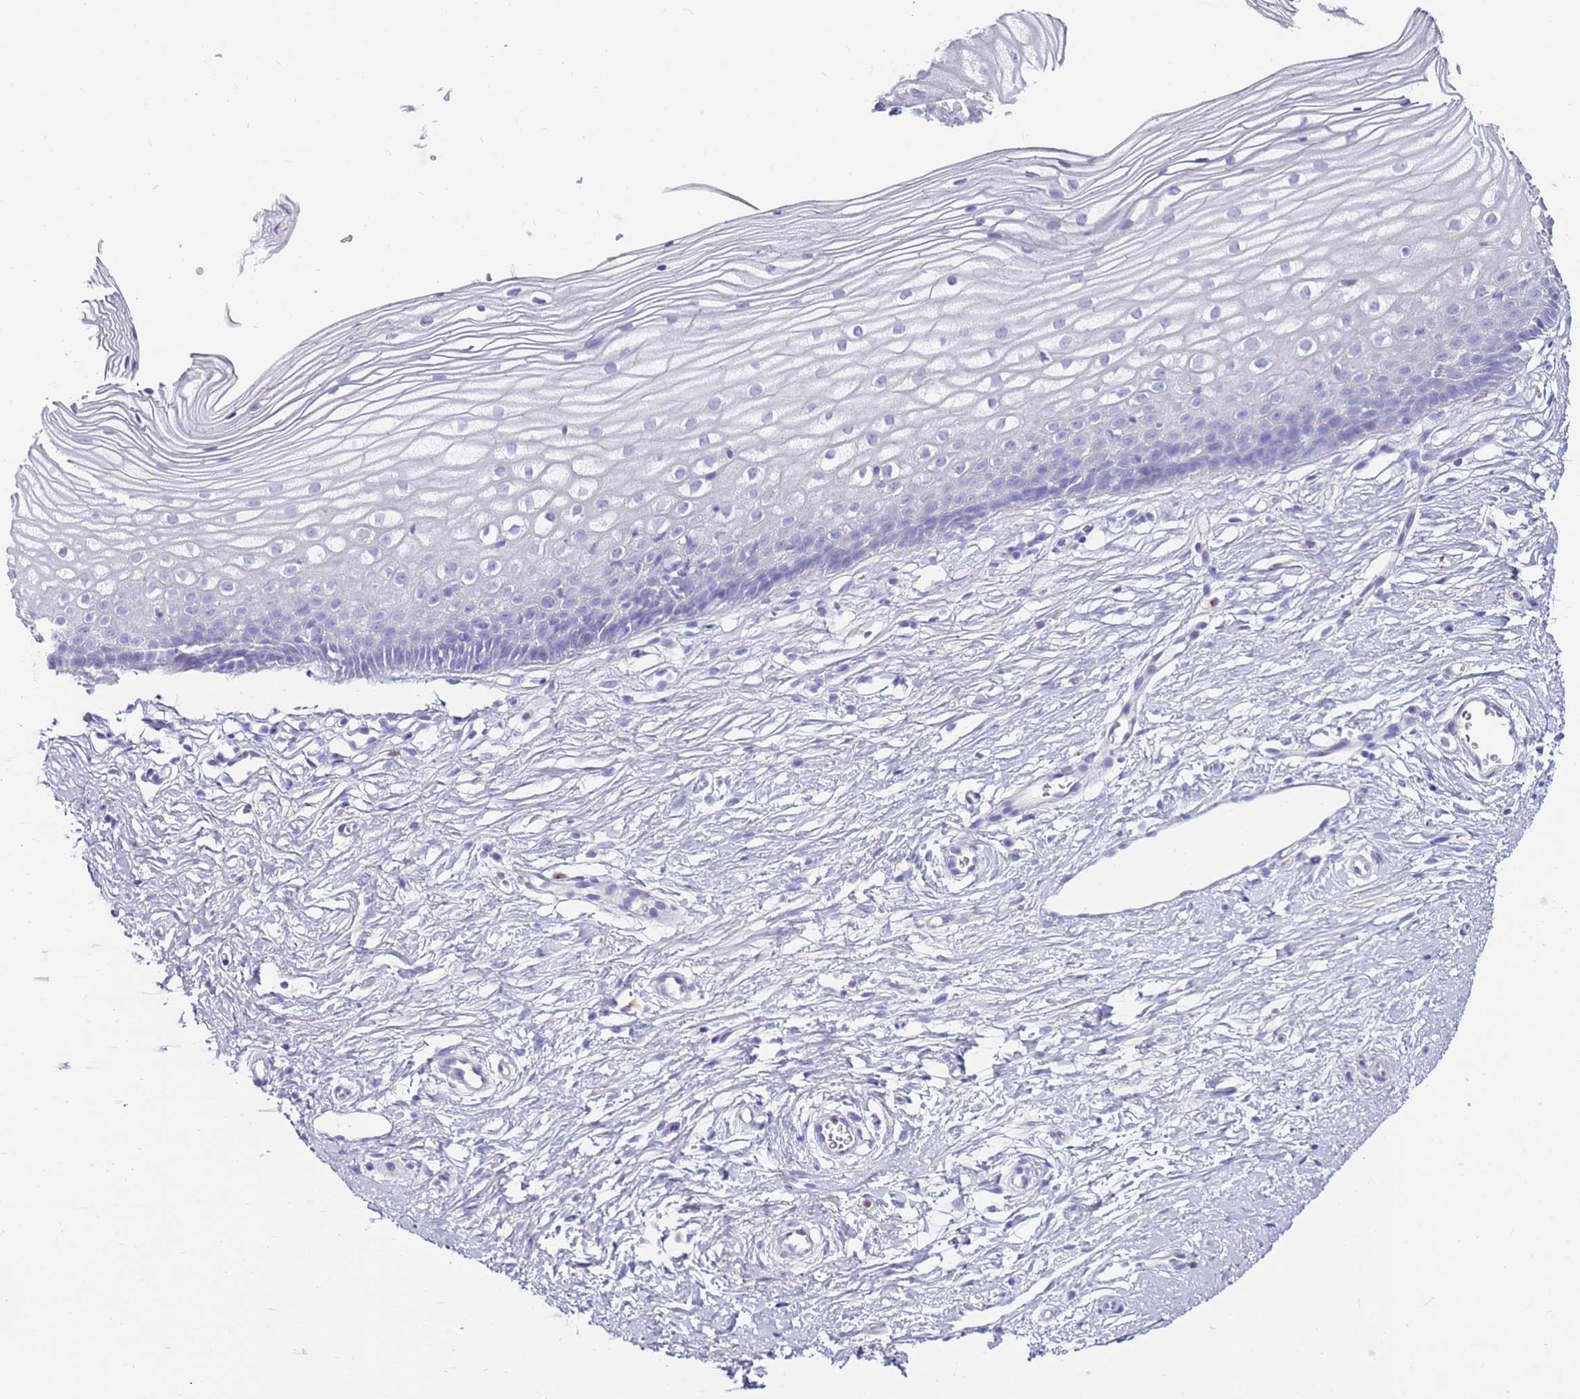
{"staining": {"intensity": "negative", "quantity": "none", "location": "none"}, "tissue": "cervix", "cell_type": "Glandular cells", "image_type": "normal", "snomed": [{"axis": "morphology", "description": "Normal tissue, NOS"}, {"axis": "topography", "description": "Cervix"}], "caption": "Human cervix stained for a protein using immunohistochemistry exhibits no staining in glandular cells.", "gene": "EVPLL", "patient": {"sex": "female", "age": 40}}